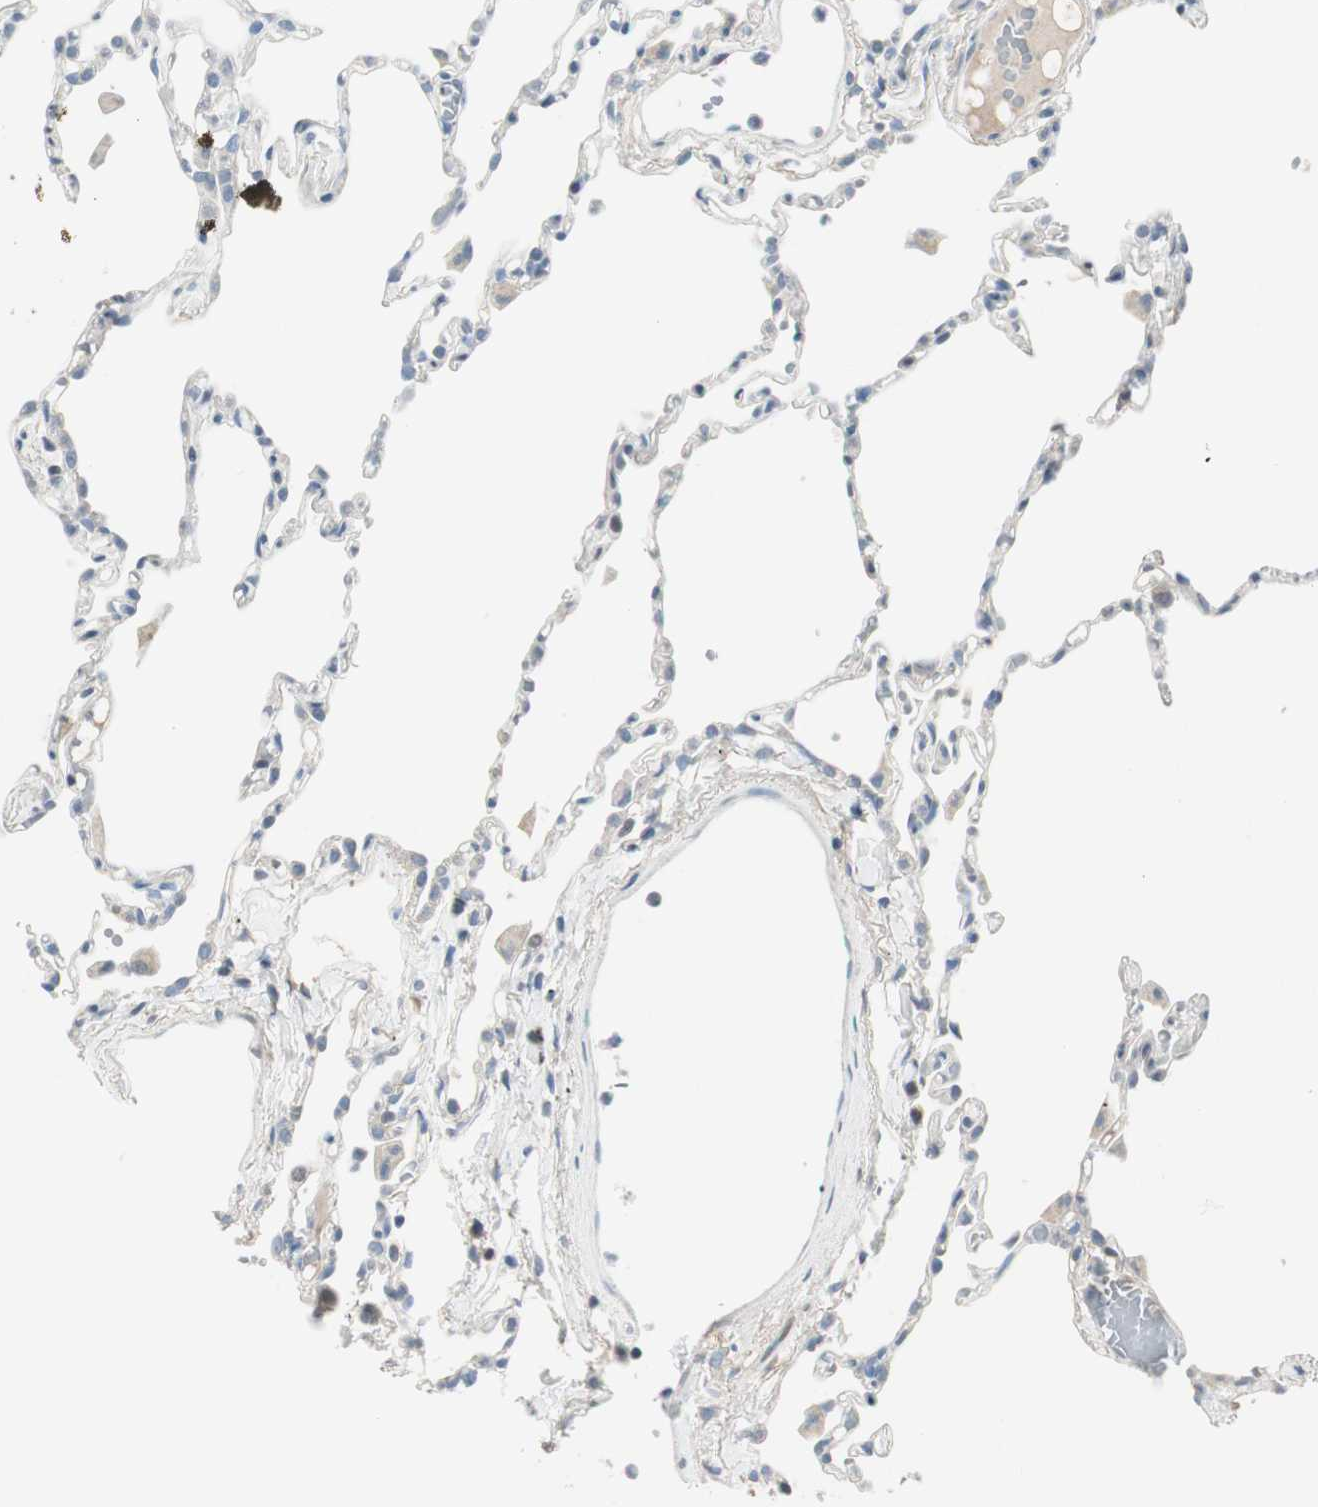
{"staining": {"intensity": "negative", "quantity": "none", "location": "none"}, "tissue": "lung", "cell_type": "Alveolar cells", "image_type": "normal", "snomed": [{"axis": "morphology", "description": "Normal tissue, NOS"}, {"axis": "topography", "description": "Lung"}], "caption": "IHC of unremarkable lung shows no expression in alveolar cells.", "gene": "EVA1A", "patient": {"sex": "female", "age": 49}}